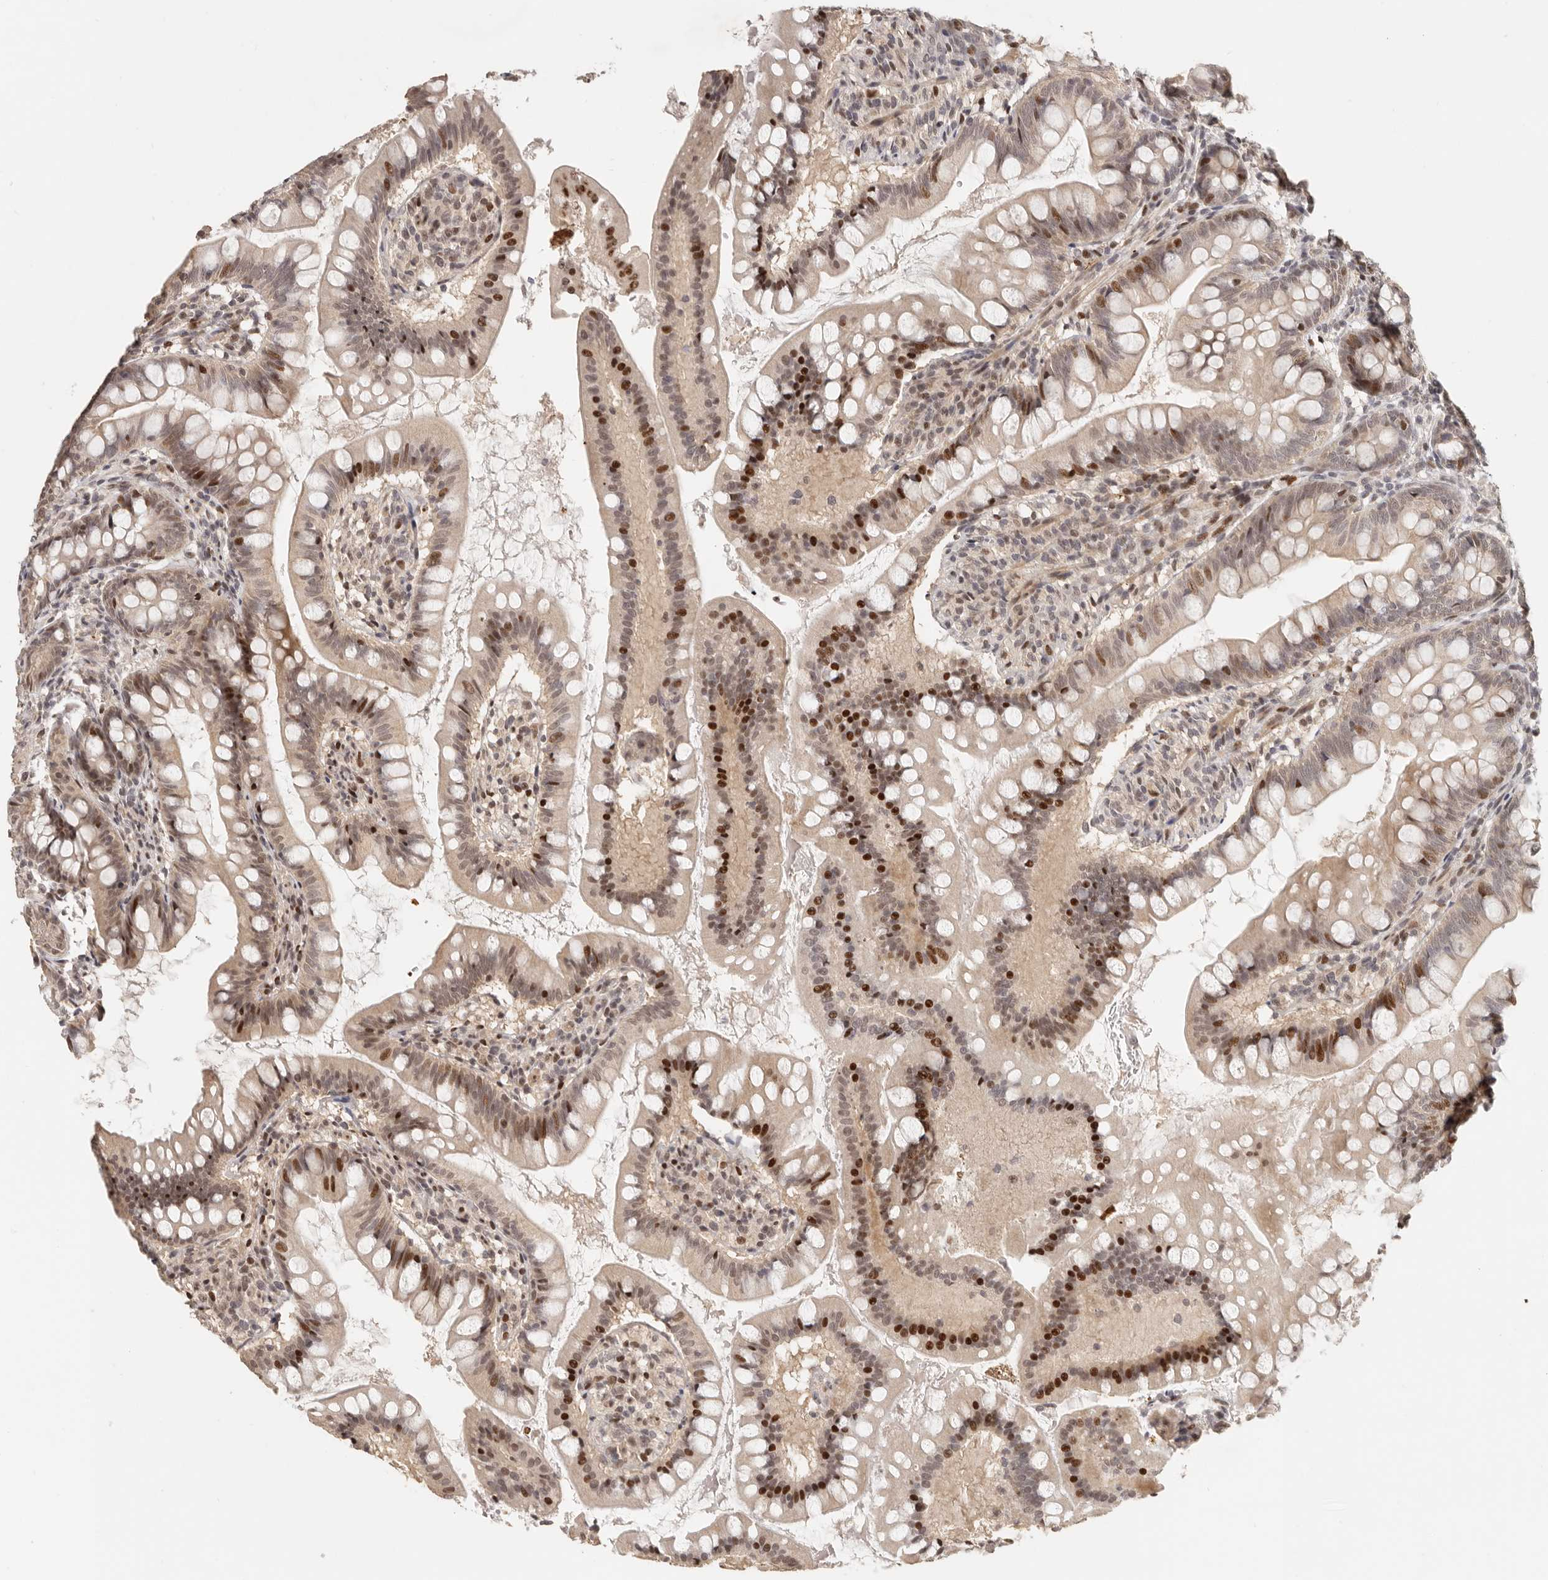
{"staining": {"intensity": "strong", "quantity": "25%-75%", "location": "nuclear"}, "tissue": "small intestine", "cell_type": "Glandular cells", "image_type": "normal", "snomed": [{"axis": "morphology", "description": "Normal tissue, NOS"}, {"axis": "topography", "description": "Small intestine"}], "caption": "Protein staining demonstrates strong nuclear staining in approximately 25%-75% of glandular cells in normal small intestine. Ihc stains the protein of interest in brown and the nuclei are stained blue.", "gene": "GPBP1L1", "patient": {"sex": "male", "age": 7}}